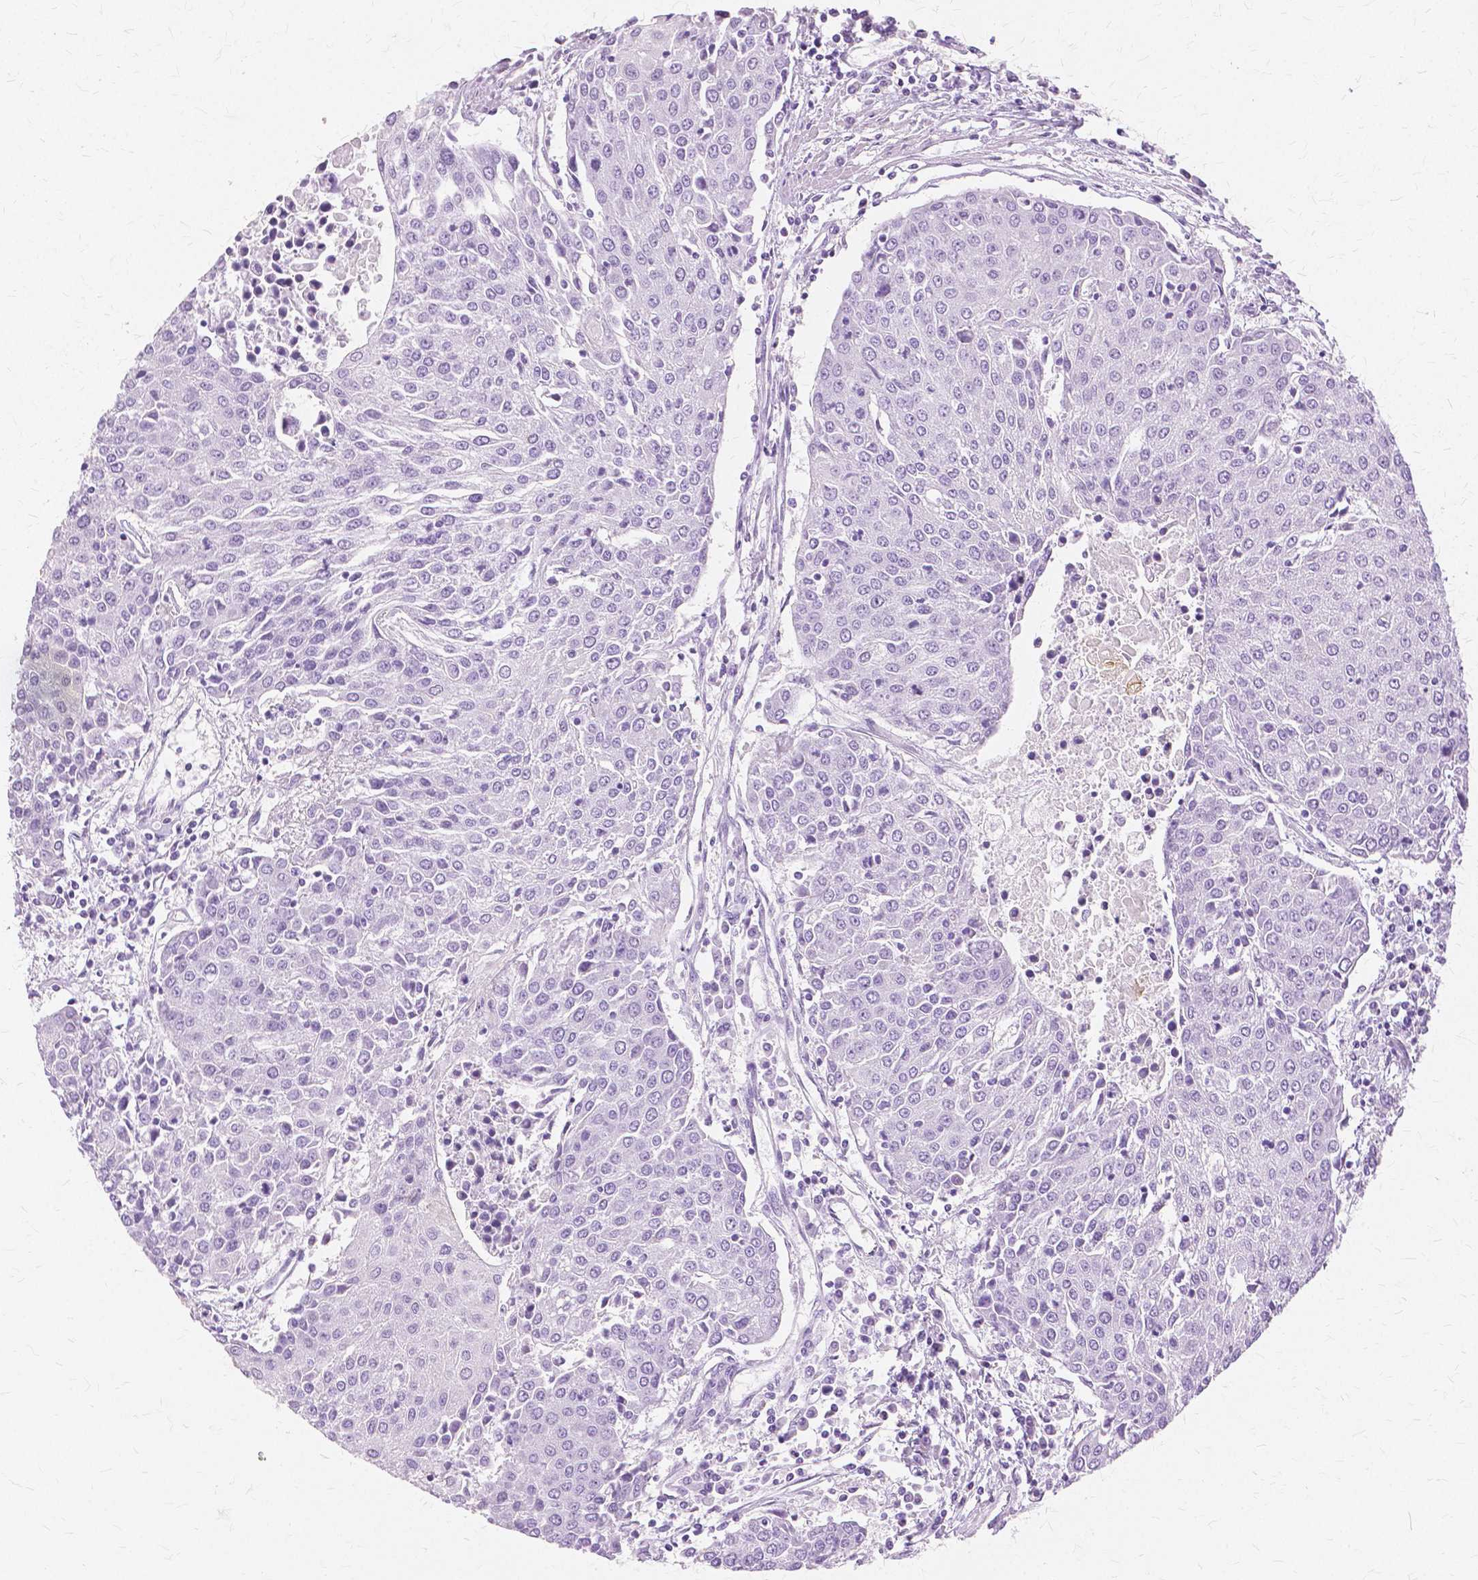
{"staining": {"intensity": "negative", "quantity": "none", "location": "none"}, "tissue": "urothelial cancer", "cell_type": "Tumor cells", "image_type": "cancer", "snomed": [{"axis": "morphology", "description": "Urothelial carcinoma, High grade"}, {"axis": "topography", "description": "Urinary bladder"}], "caption": "Immunohistochemical staining of urothelial cancer reveals no significant positivity in tumor cells.", "gene": "TGM1", "patient": {"sex": "female", "age": 85}}